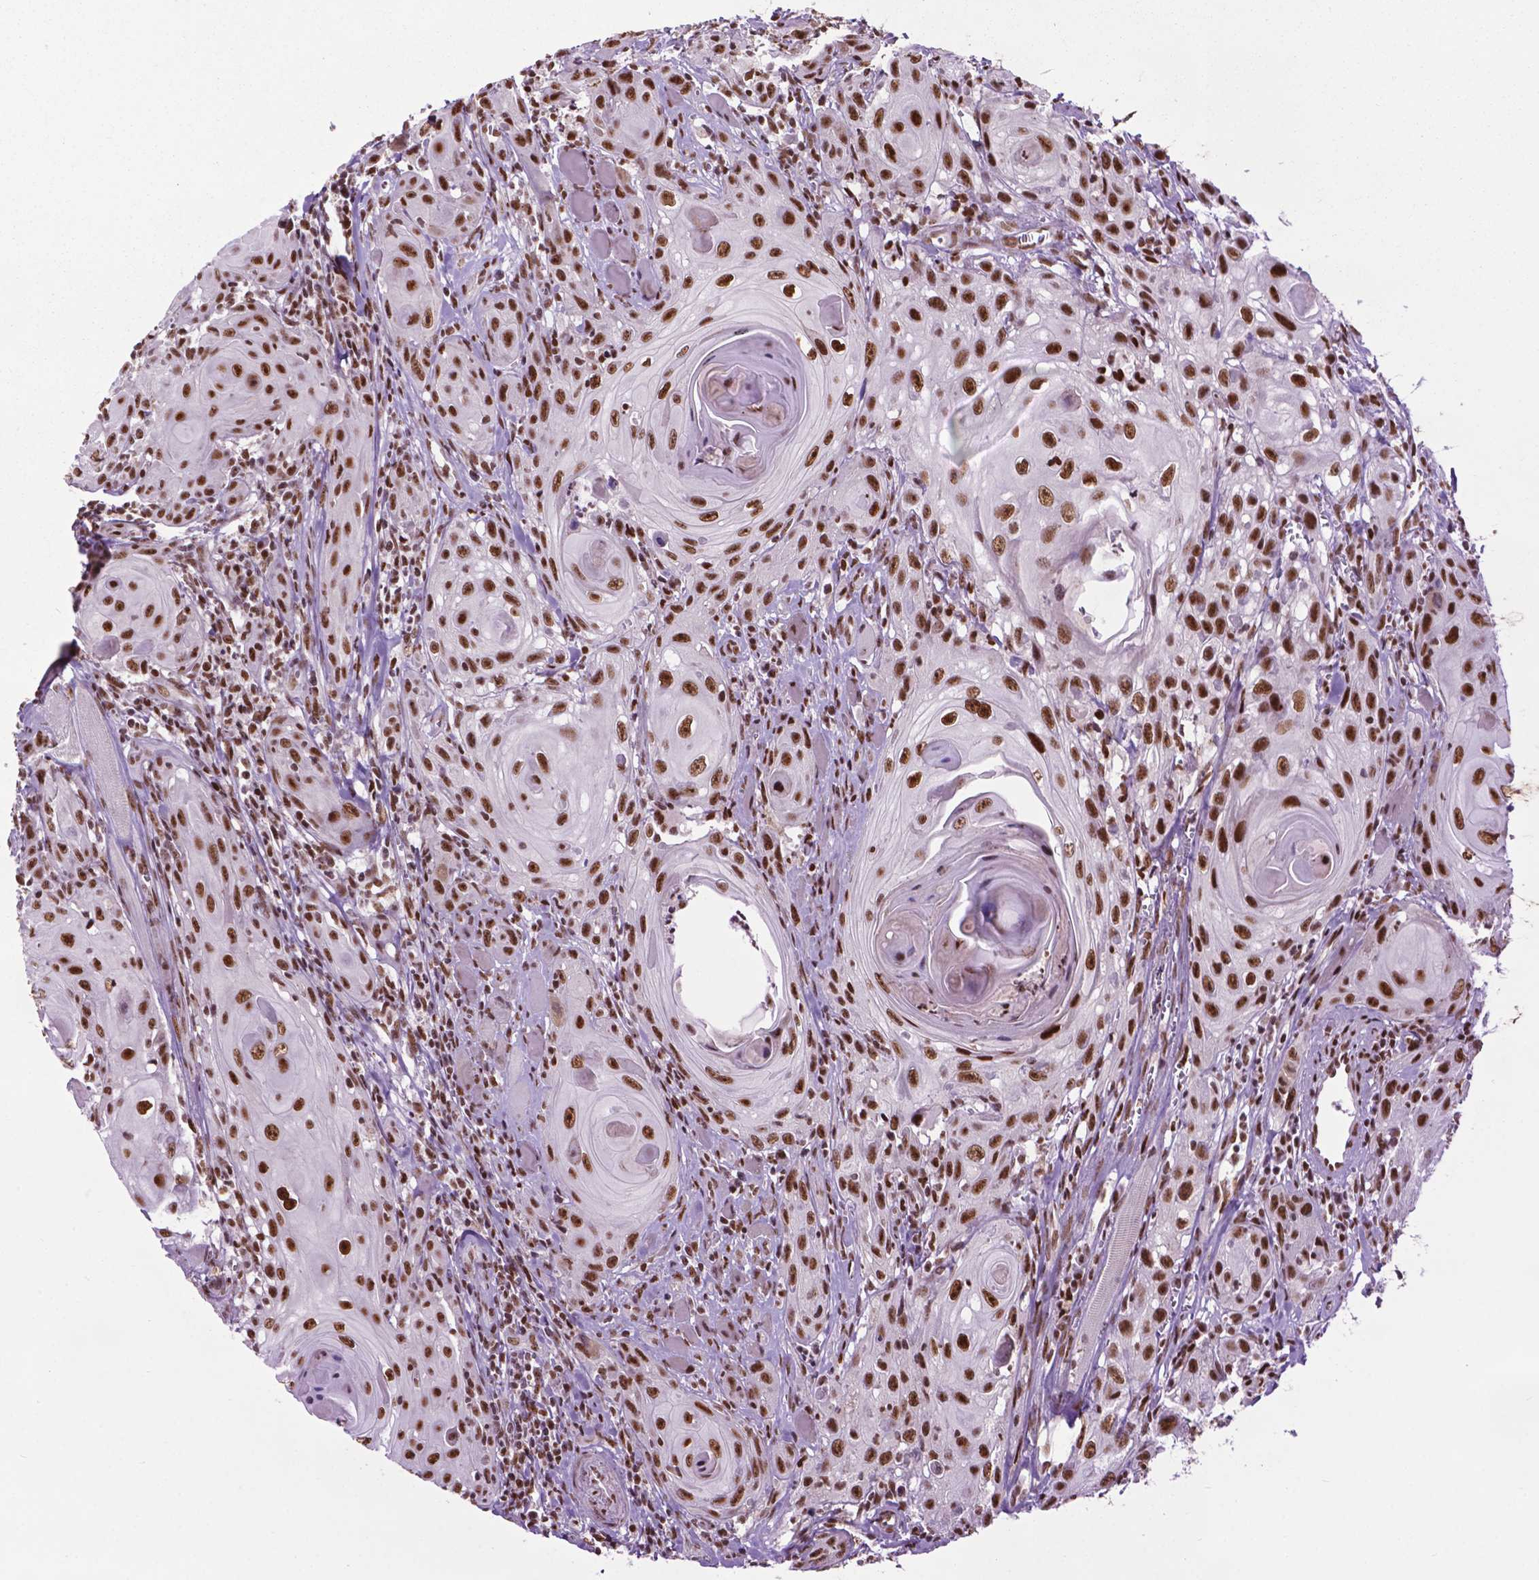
{"staining": {"intensity": "strong", "quantity": ">75%", "location": "nuclear"}, "tissue": "head and neck cancer", "cell_type": "Tumor cells", "image_type": "cancer", "snomed": [{"axis": "morphology", "description": "Squamous cell carcinoma, NOS"}, {"axis": "topography", "description": "Head-Neck"}], "caption": "High-magnification brightfield microscopy of head and neck squamous cell carcinoma stained with DAB (brown) and counterstained with hematoxylin (blue). tumor cells exhibit strong nuclear staining is appreciated in about>75% of cells.", "gene": "EAF1", "patient": {"sex": "female", "age": 80}}